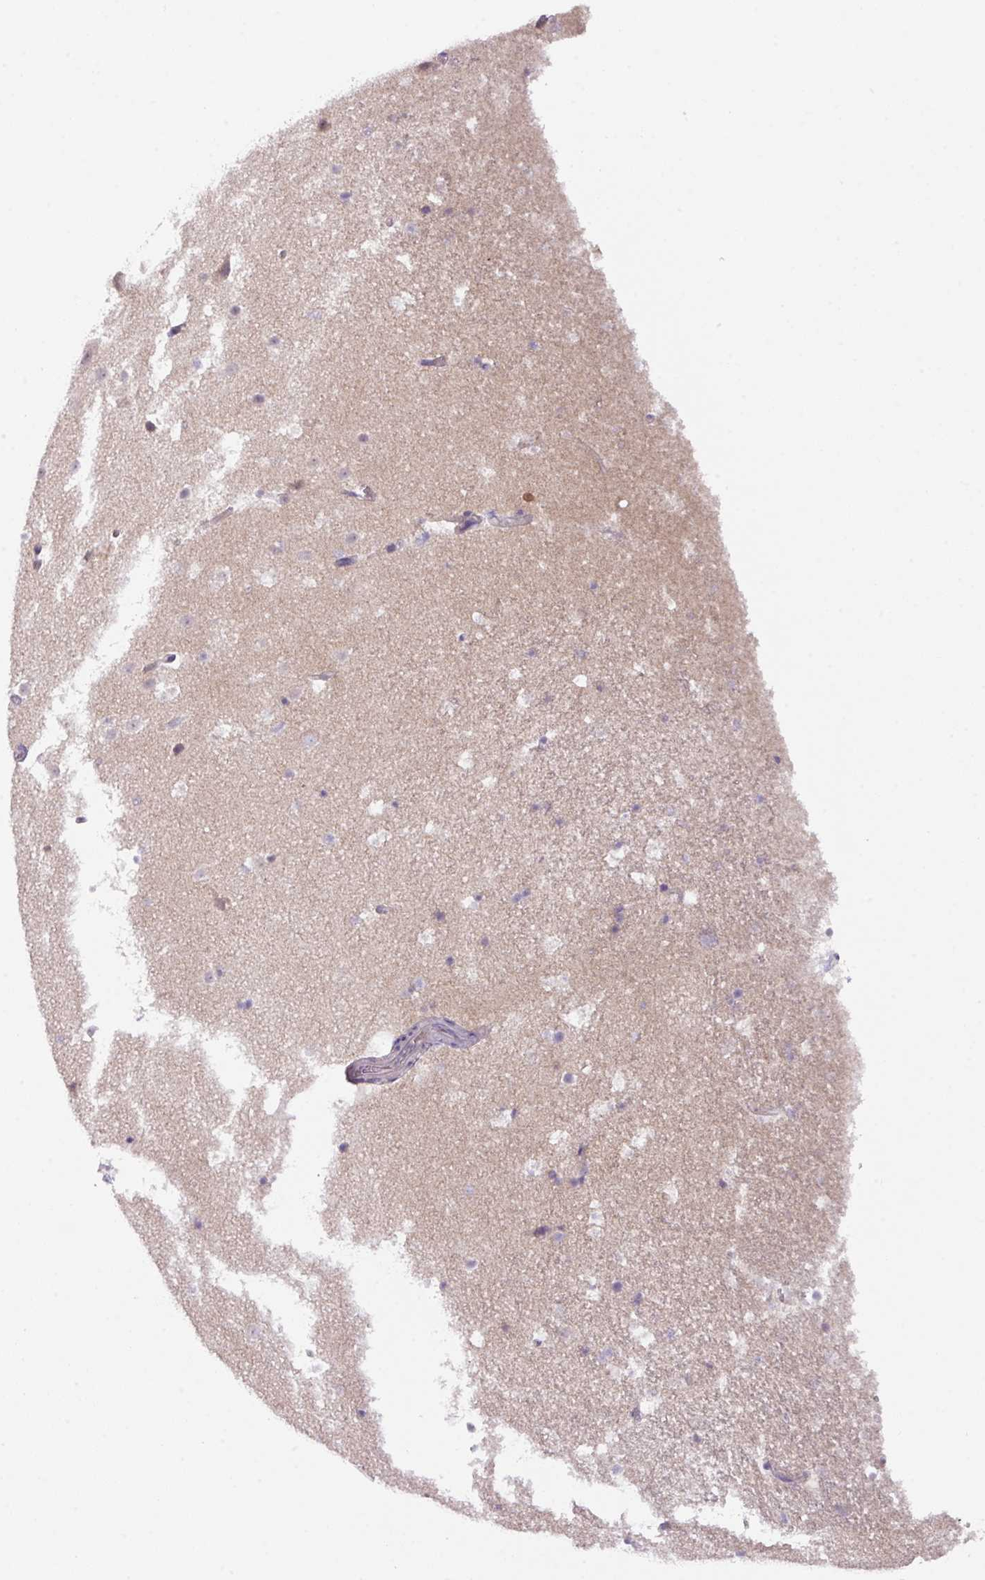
{"staining": {"intensity": "negative", "quantity": "none", "location": "none"}, "tissue": "hippocampus", "cell_type": "Glial cells", "image_type": "normal", "snomed": [{"axis": "morphology", "description": "Normal tissue, NOS"}, {"axis": "topography", "description": "Hippocampus"}], "caption": "Glial cells are negative for brown protein staining in normal hippocampus. (DAB (3,3'-diaminobenzidine) IHC visualized using brightfield microscopy, high magnification).", "gene": "ZNF394", "patient": {"sex": "male", "age": 37}}